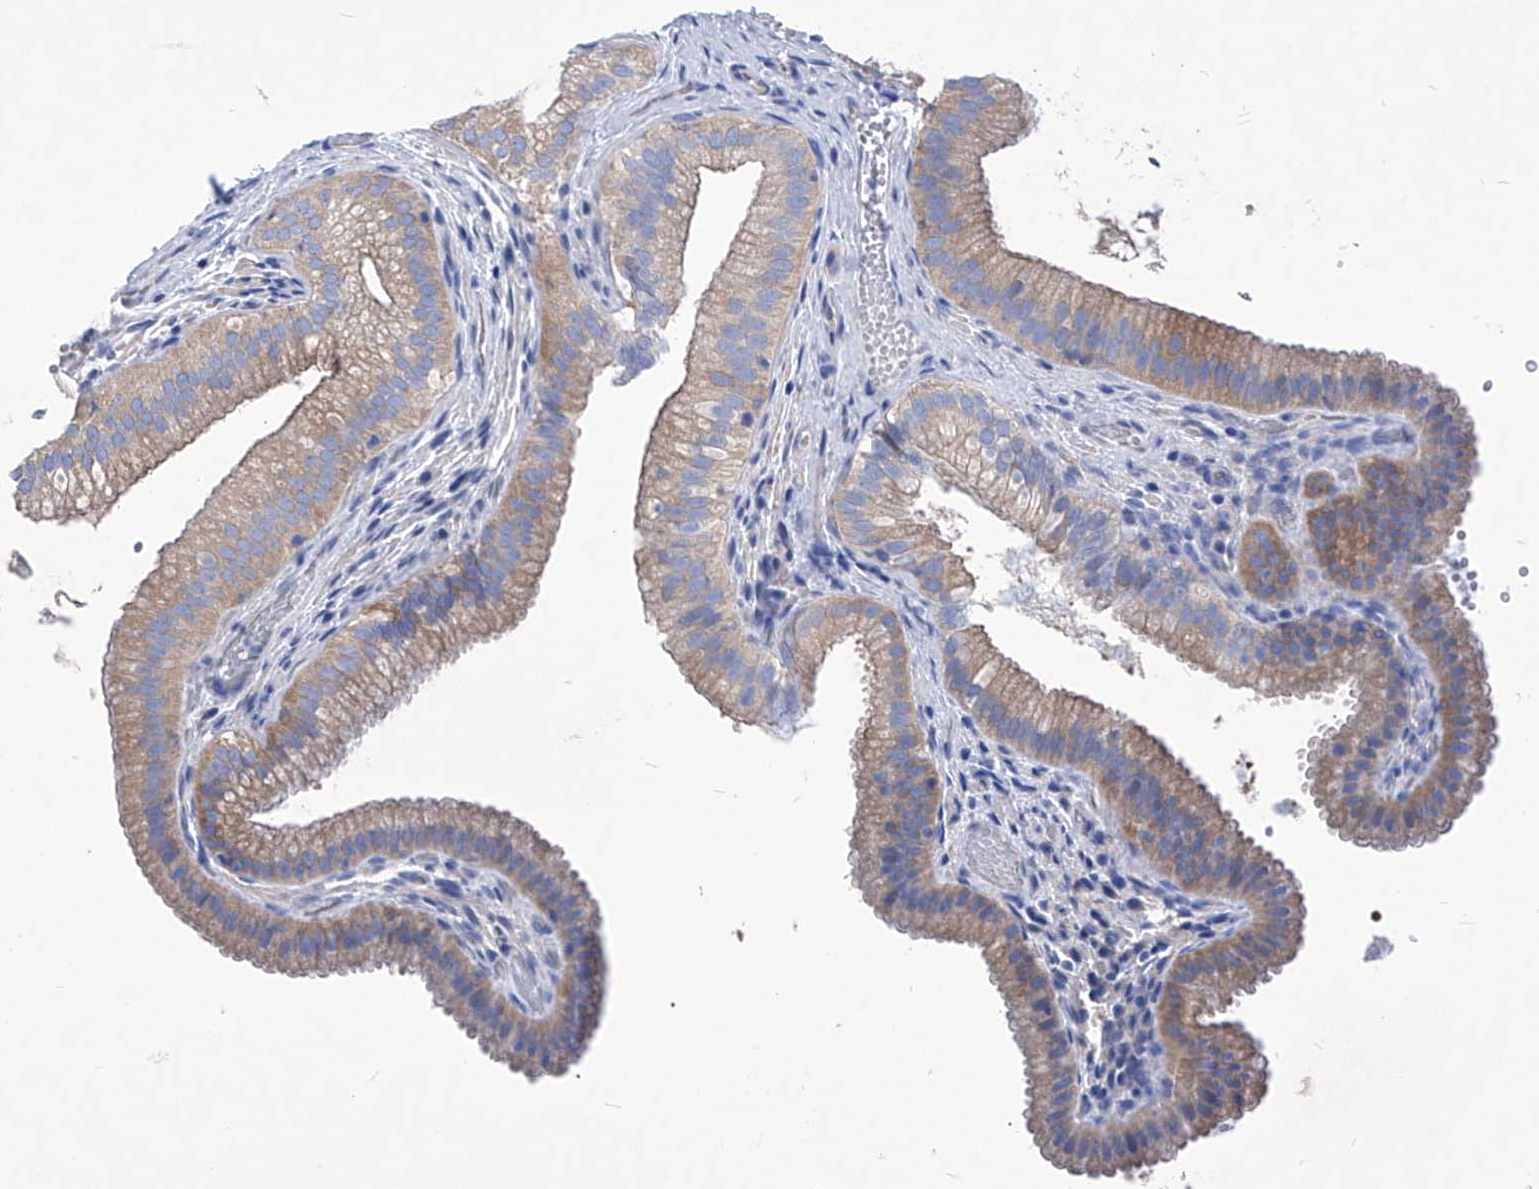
{"staining": {"intensity": "moderate", "quantity": "25%-75%", "location": "cytoplasmic/membranous"}, "tissue": "gallbladder", "cell_type": "Glandular cells", "image_type": "normal", "snomed": [{"axis": "morphology", "description": "Normal tissue, NOS"}, {"axis": "topography", "description": "Gallbladder"}], "caption": "Immunohistochemistry (IHC) micrograph of benign human gallbladder stained for a protein (brown), which reveals medium levels of moderate cytoplasmic/membranous staining in about 25%-75% of glandular cells.", "gene": "XPNPEP1", "patient": {"sex": "female", "age": 30}}